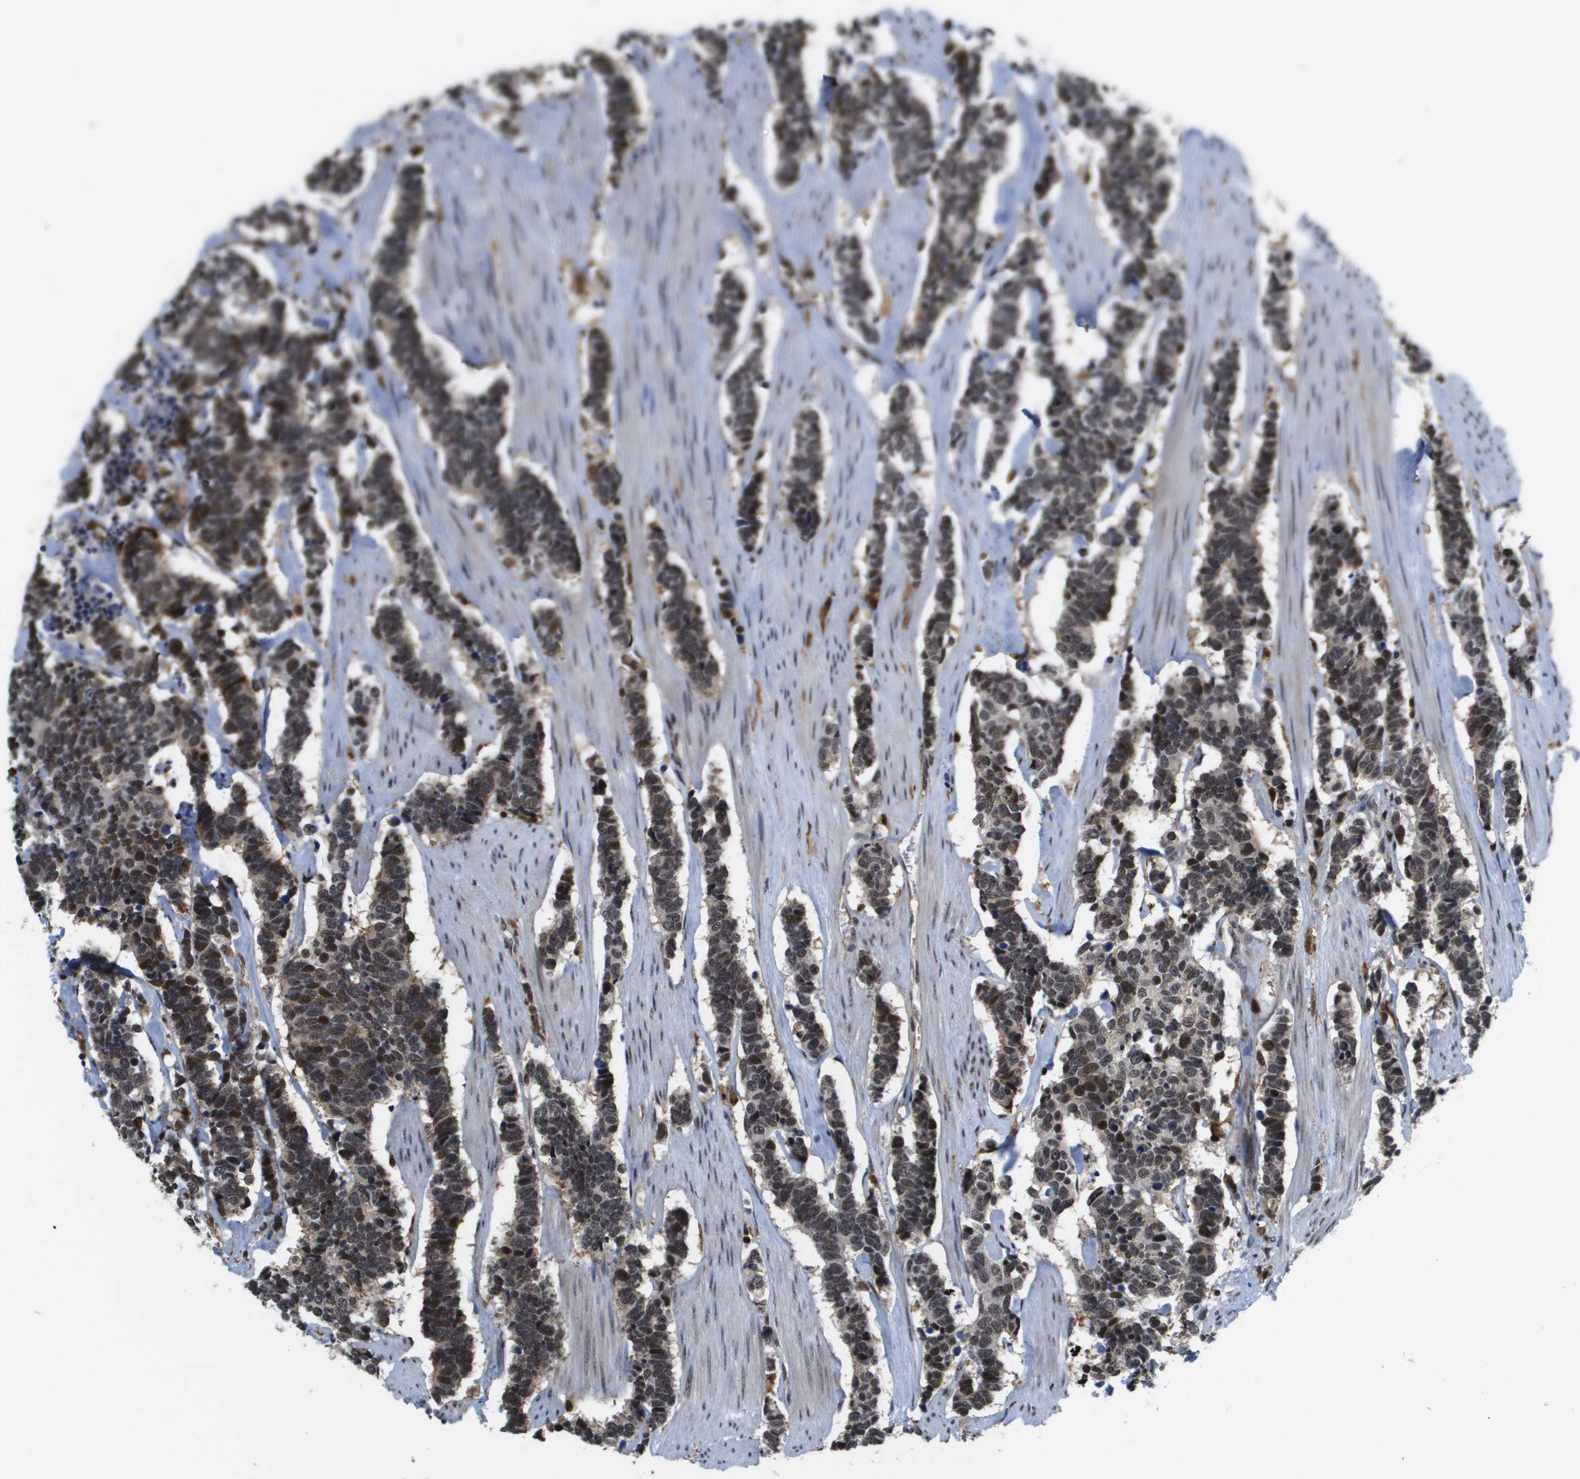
{"staining": {"intensity": "moderate", "quantity": ">75%", "location": "nuclear"}, "tissue": "carcinoid", "cell_type": "Tumor cells", "image_type": "cancer", "snomed": [{"axis": "morphology", "description": "Carcinoma, NOS"}, {"axis": "morphology", "description": "Carcinoid, malignant, NOS"}, {"axis": "topography", "description": "Urinary bladder"}], "caption": "This photomicrograph exhibits carcinoma stained with IHC to label a protein in brown. The nuclear of tumor cells show moderate positivity for the protein. Nuclei are counter-stained blue.", "gene": "EP400", "patient": {"sex": "male", "age": 57}}